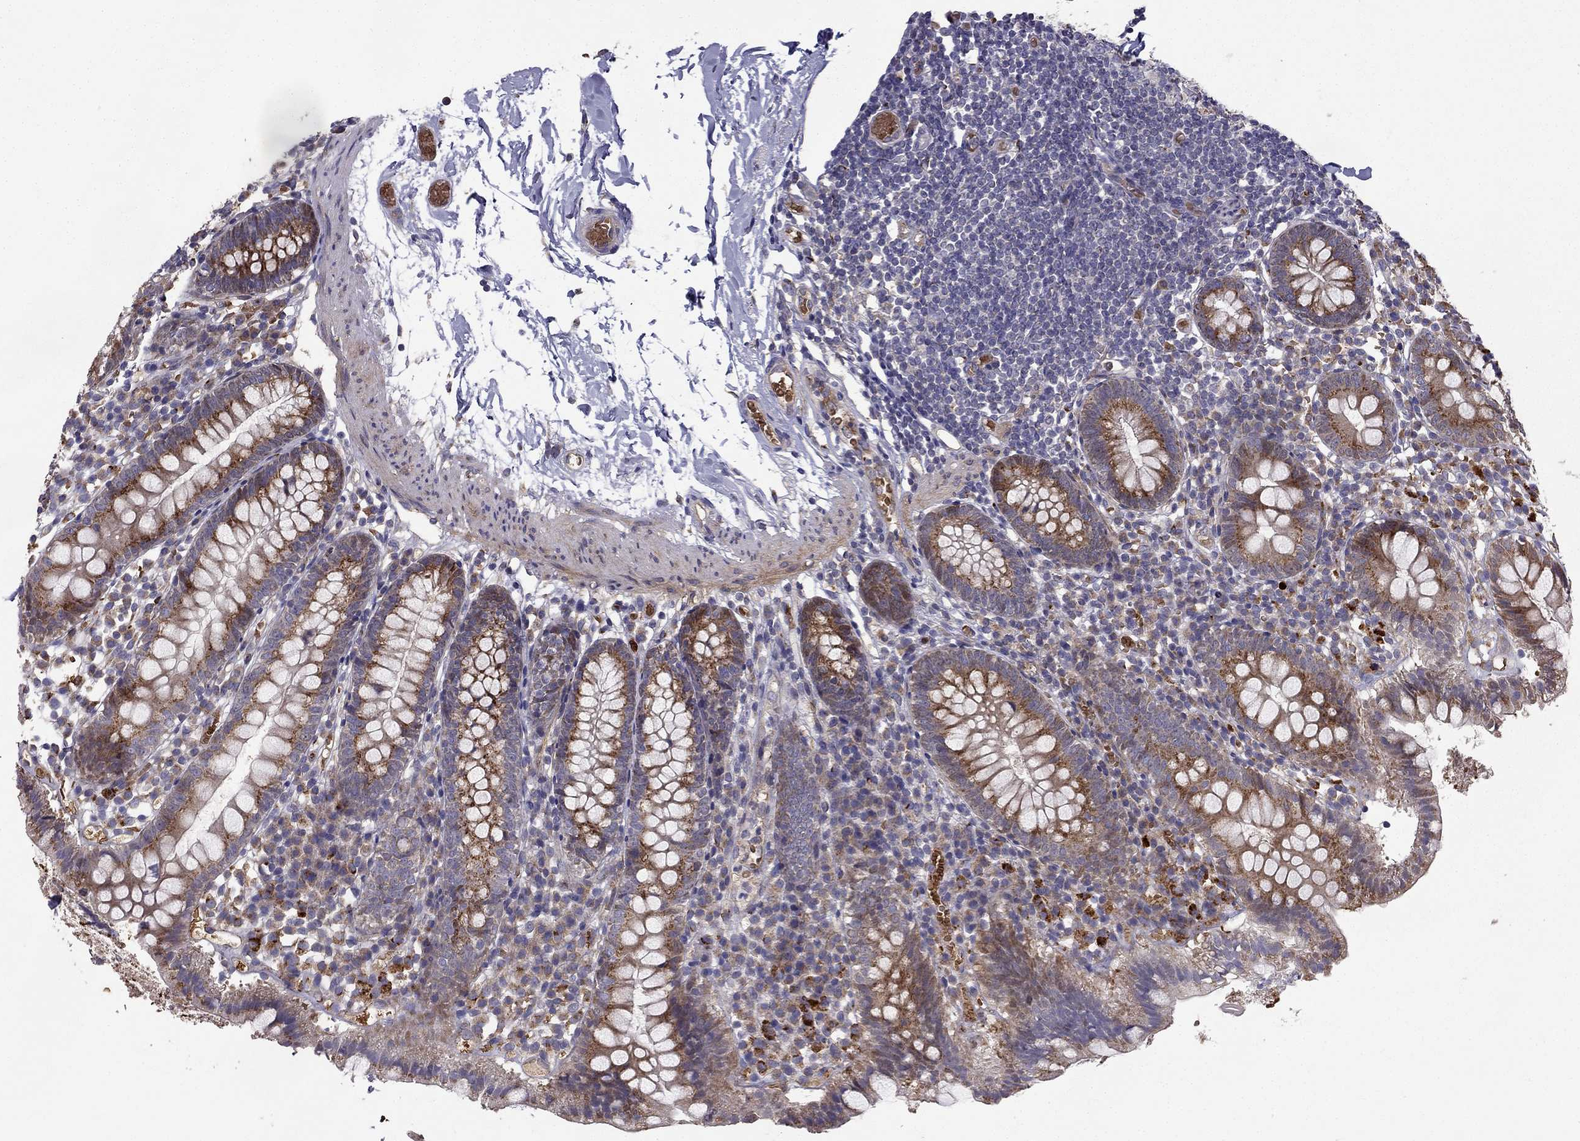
{"staining": {"intensity": "strong", "quantity": "25%-75%", "location": "cytoplasmic/membranous"}, "tissue": "small intestine", "cell_type": "Glandular cells", "image_type": "normal", "snomed": [{"axis": "morphology", "description": "Normal tissue, NOS"}, {"axis": "topography", "description": "Small intestine"}], "caption": "The histopathology image demonstrates immunohistochemical staining of normal small intestine. There is strong cytoplasmic/membranous staining is seen in about 25%-75% of glandular cells.", "gene": "B4GALT7", "patient": {"sex": "female", "age": 90}}